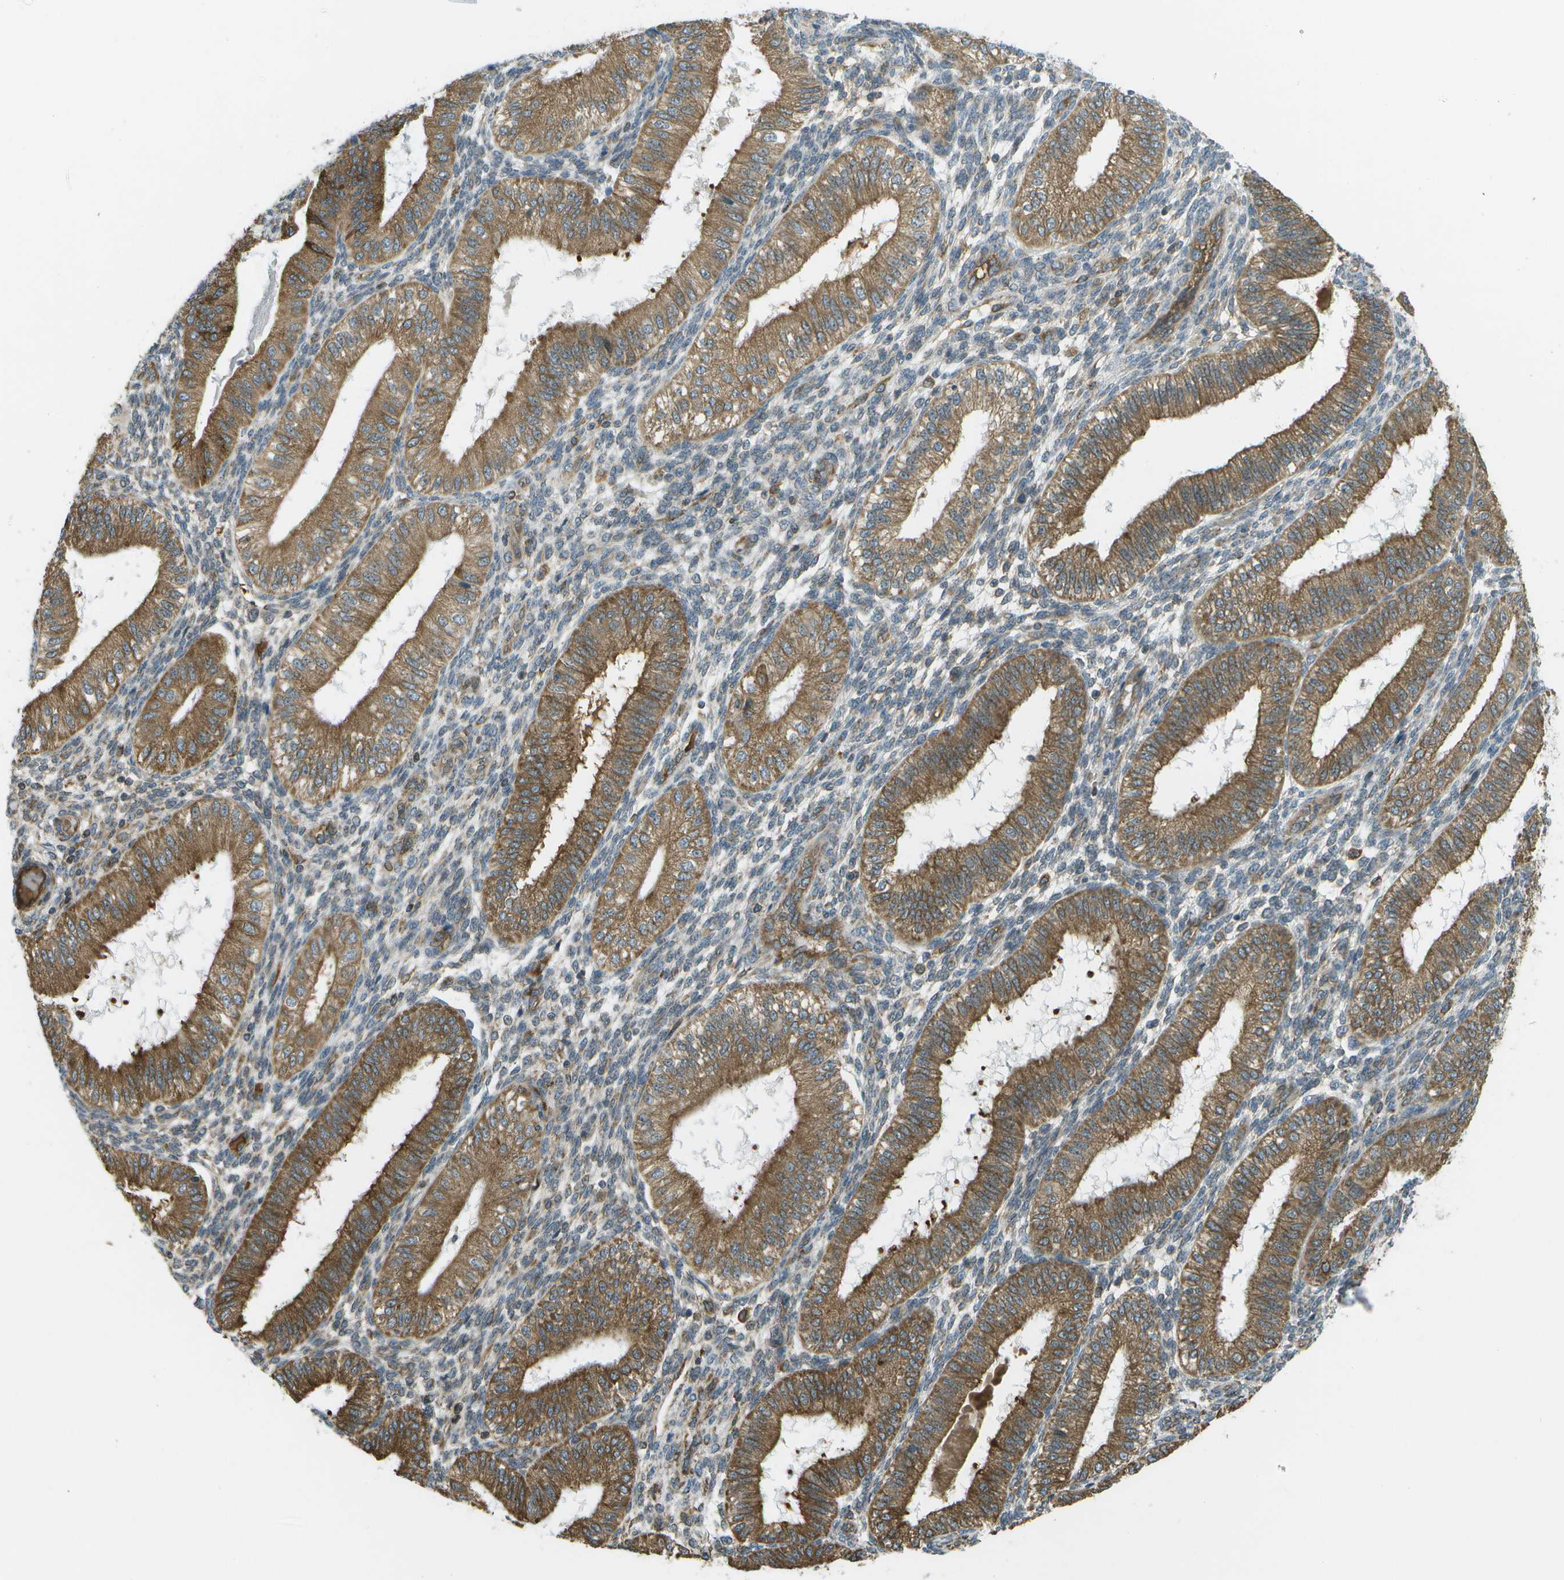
{"staining": {"intensity": "moderate", "quantity": "25%-75%", "location": "cytoplasmic/membranous"}, "tissue": "endometrium", "cell_type": "Cells in endometrial stroma", "image_type": "normal", "snomed": [{"axis": "morphology", "description": "Normal tissue, NOS"}, {"axis": "topography", "description": "Endometrium"}], "caption": "Moderate cytoplasmic/membranous positivity for a protein is identified in approximately 25%-75% of cells in endometrial stroma of normal endometrium using IHC.", "gene": "USP30", "patient": {"sex": "female", "age": 39}}